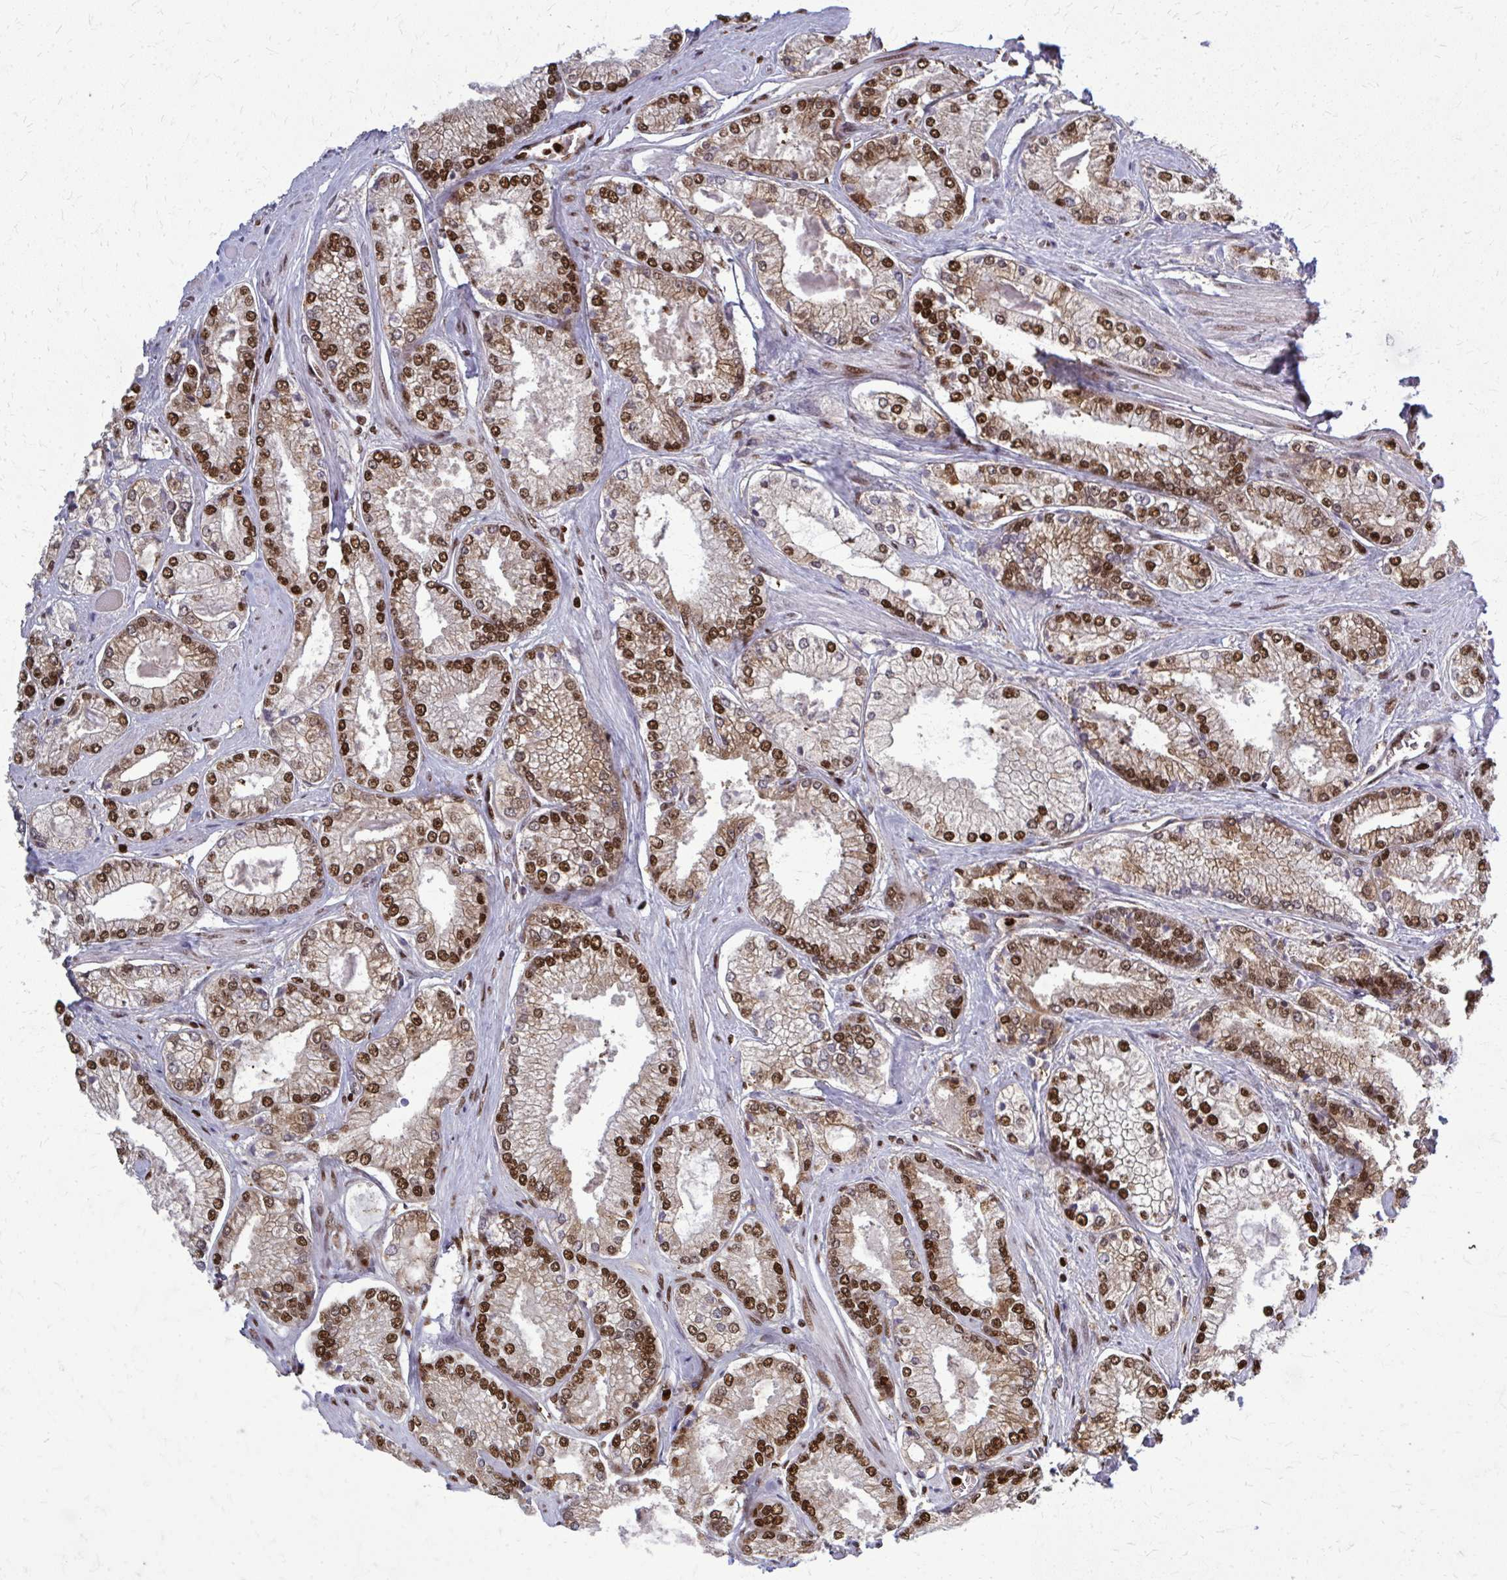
{"staining": {"intensity": "strong", "quantity": ">75%", "location": "cytoplasmic/membranous,nuclear"}, "tissue": "prostate cancer", "cell_type": "Tumor cells", "image_type": "cancer", "snomed": [{"axis": "morphology", "description": "Adenocarcinoma, Low grade"}, {"axis": "topography", "description": "Prostate"}], "caption": "The micrograph exhibits staining of prostate cancer, revealing strong cytoplasmic/membranous and nuclear protein expression (brown color) within tumor cells.", "gene": "ZNF559", "patient": {"sex": "male", "age": 67}}